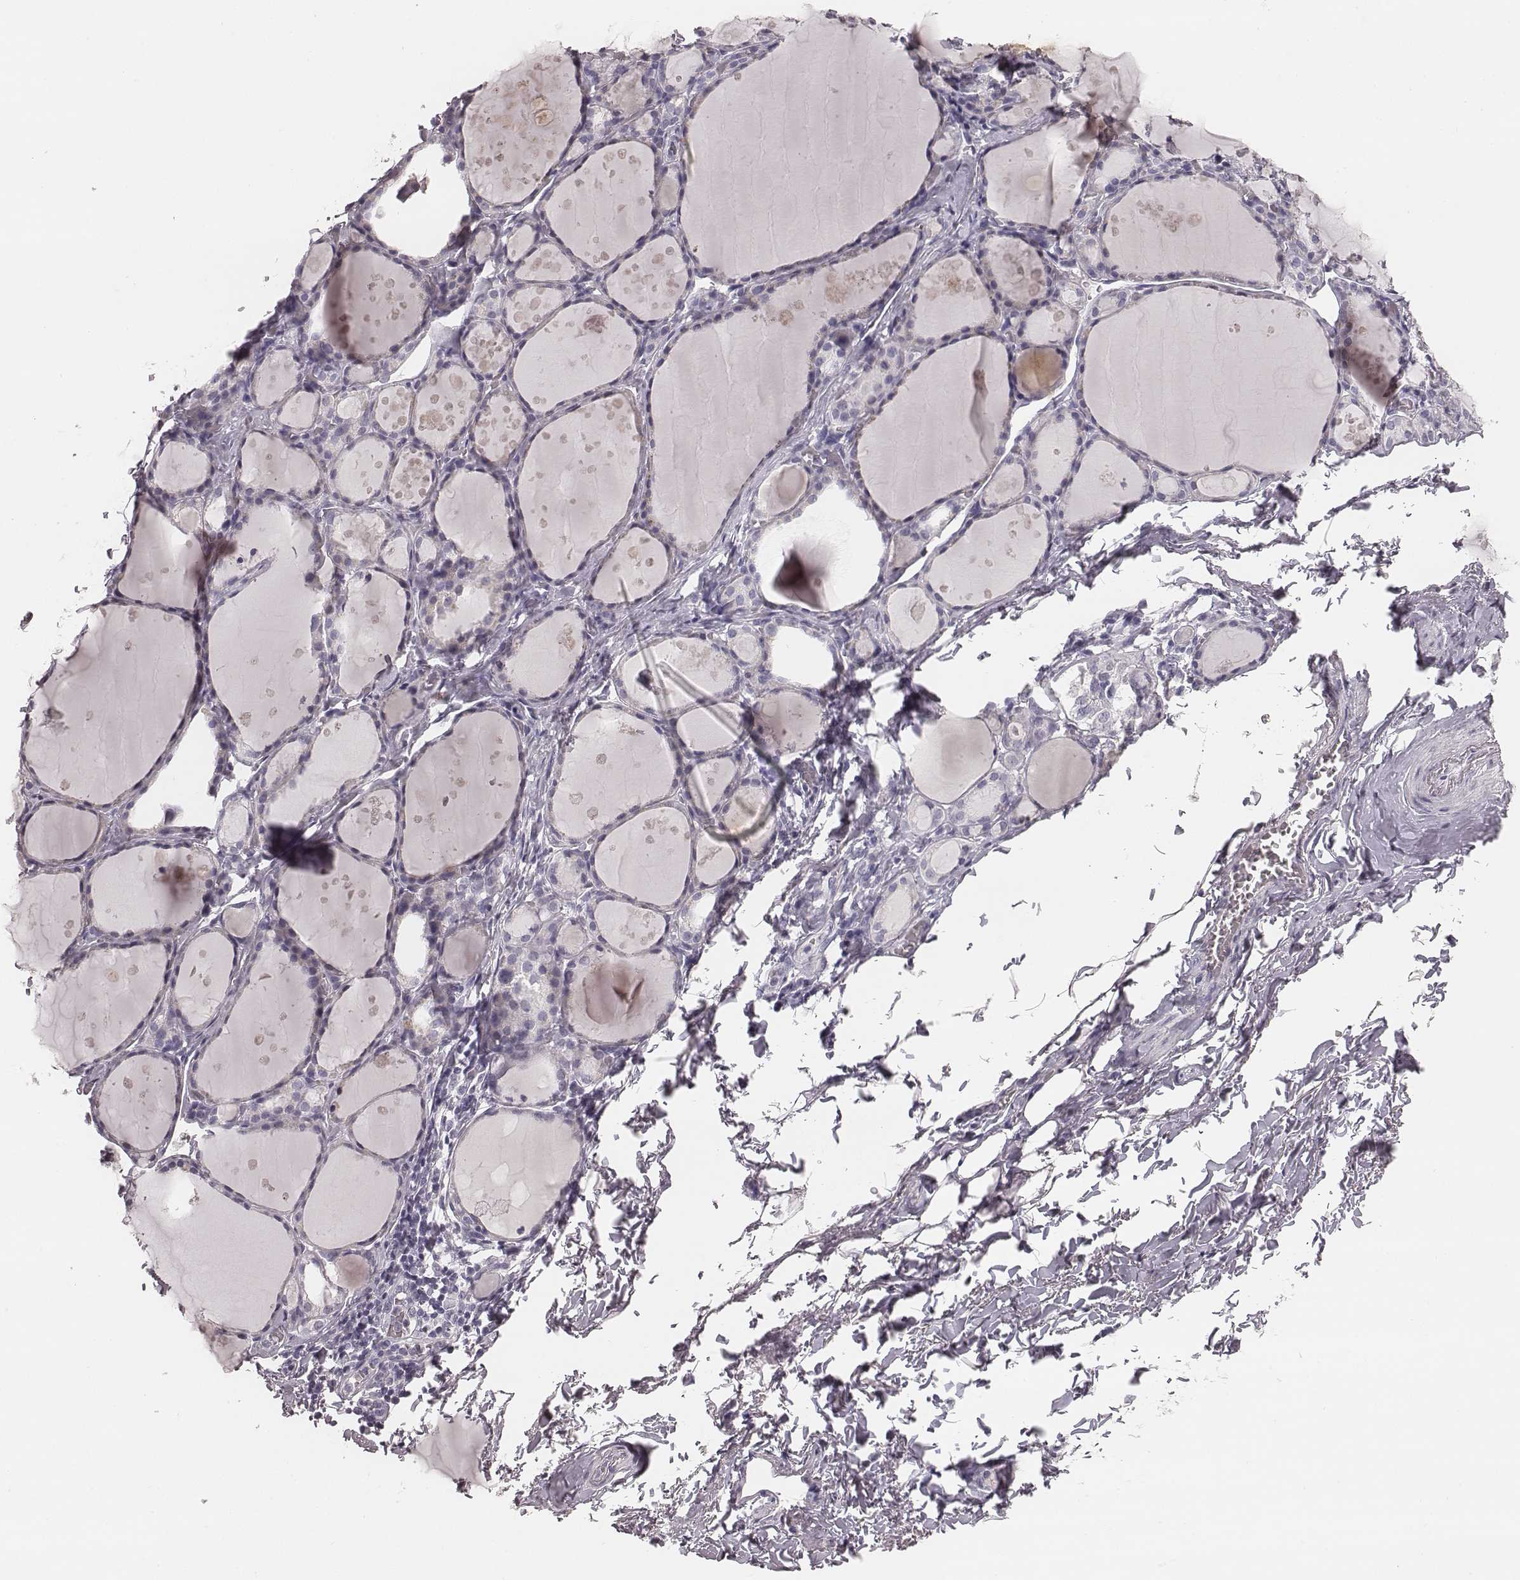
{"staining": {"intensity": "negative", "quantity": "none", "location": "none"}, "tissue": "thyroid gland", "cell_type": "Glandular cells", "image_type": "normal", "snomed": [{"axis": "morphology", "description": "Normal tissue, NOS"}, {"axis": "topography", "description": "Thyroid gland"}], "caption": "IHC image of benign thyroid gland: human thyroid gland stained with DAB displays no significant protein expression in glandular cells.", "gene": "CSHL1", "patient": {"sex": "male", "age": 68}}